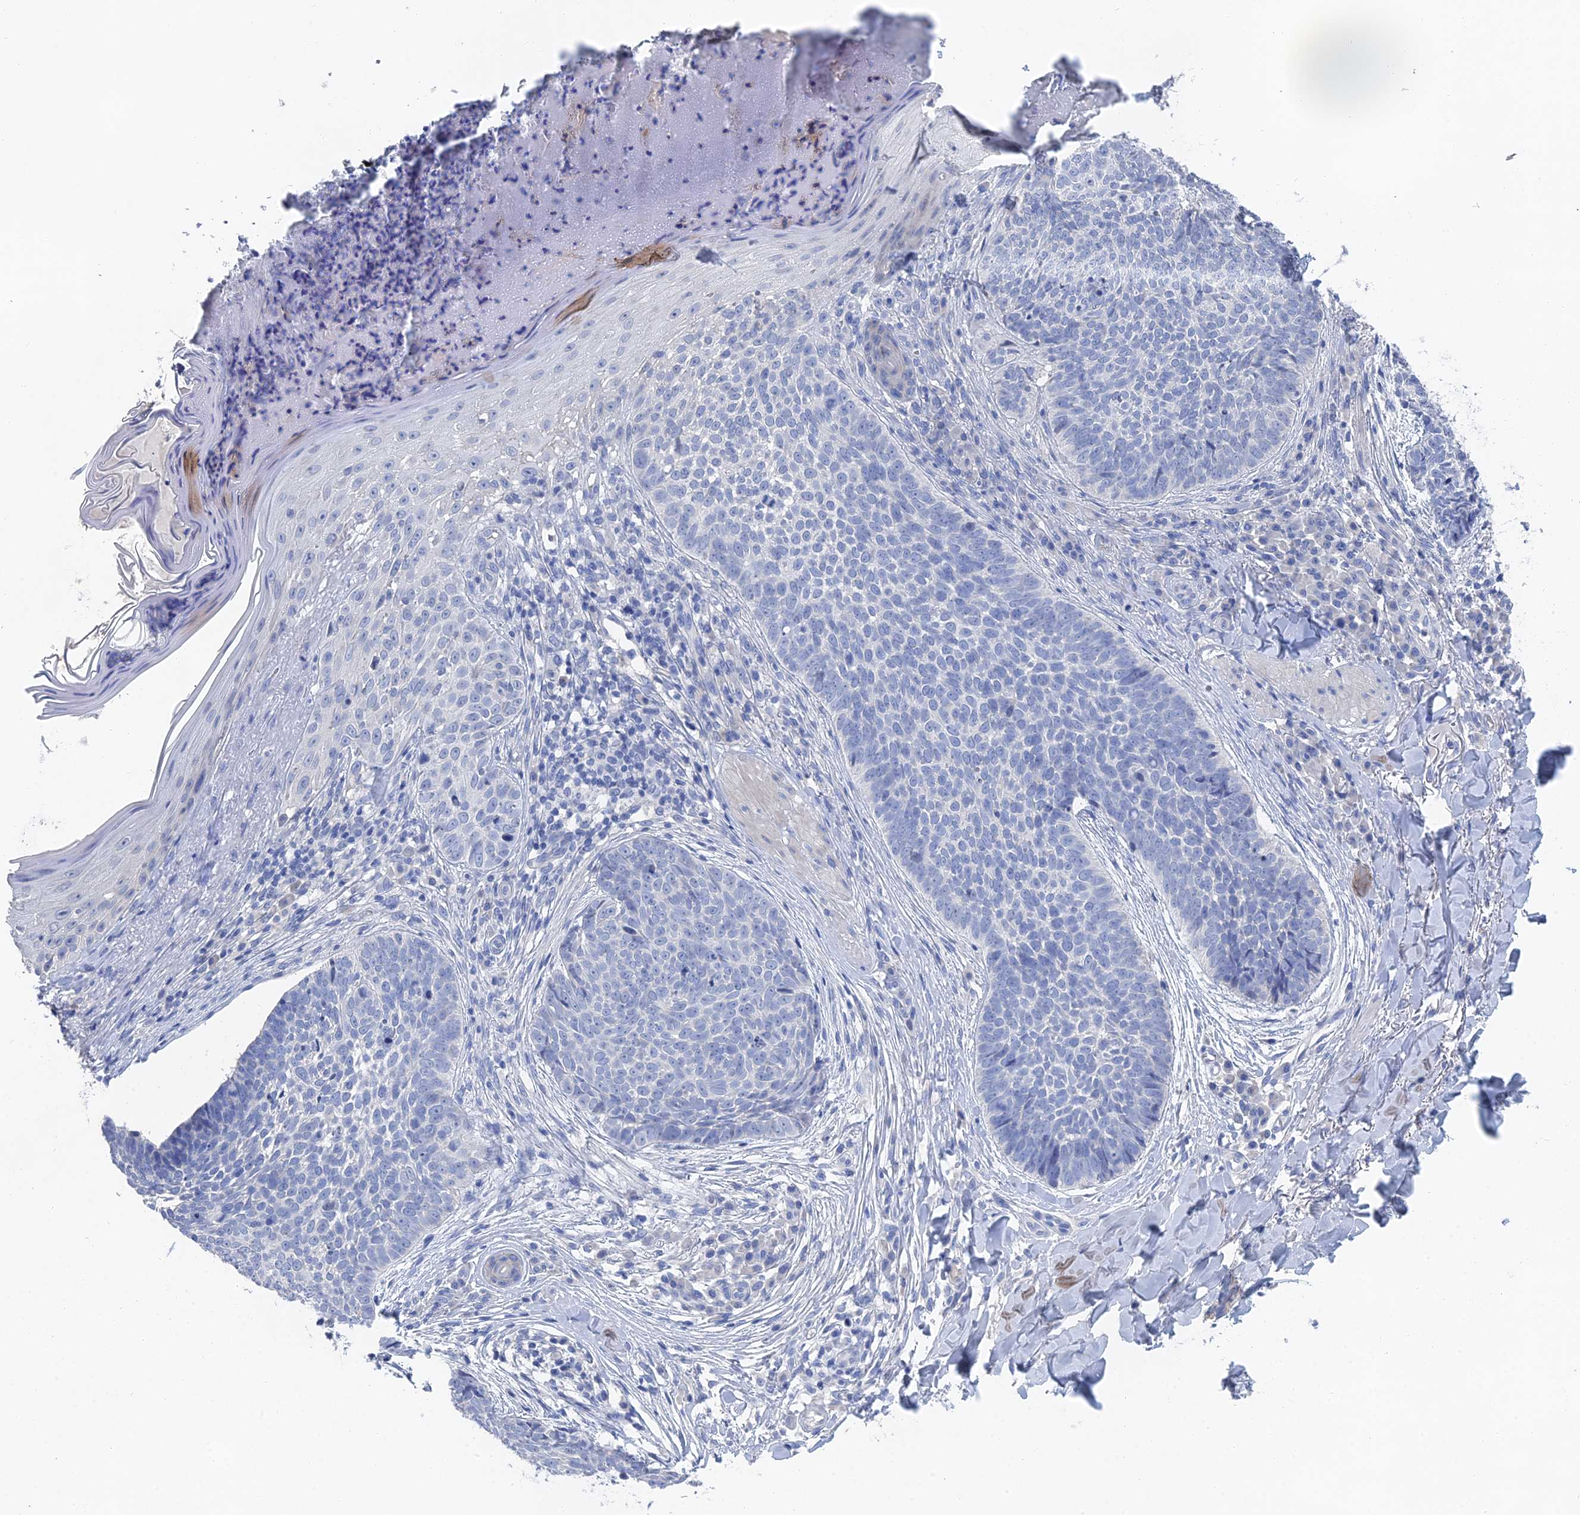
{"staining": {"intensity": "negative", "quantity": "none", "location": "none"}, "tissue": "skin cancer", "cell_type": "Tumor cells", "image_type": "cancer", "snomed": [{"axis": "morphology", "description": "Basal cell carcinoma"}, {"axis": "topography", "description": "Skin"}], "caption": "Micrograph shows no significant protein staining in tumor cells of skin cancer.", "gene": "GFAP", "patient": {"sex": "female", "age": 61}}